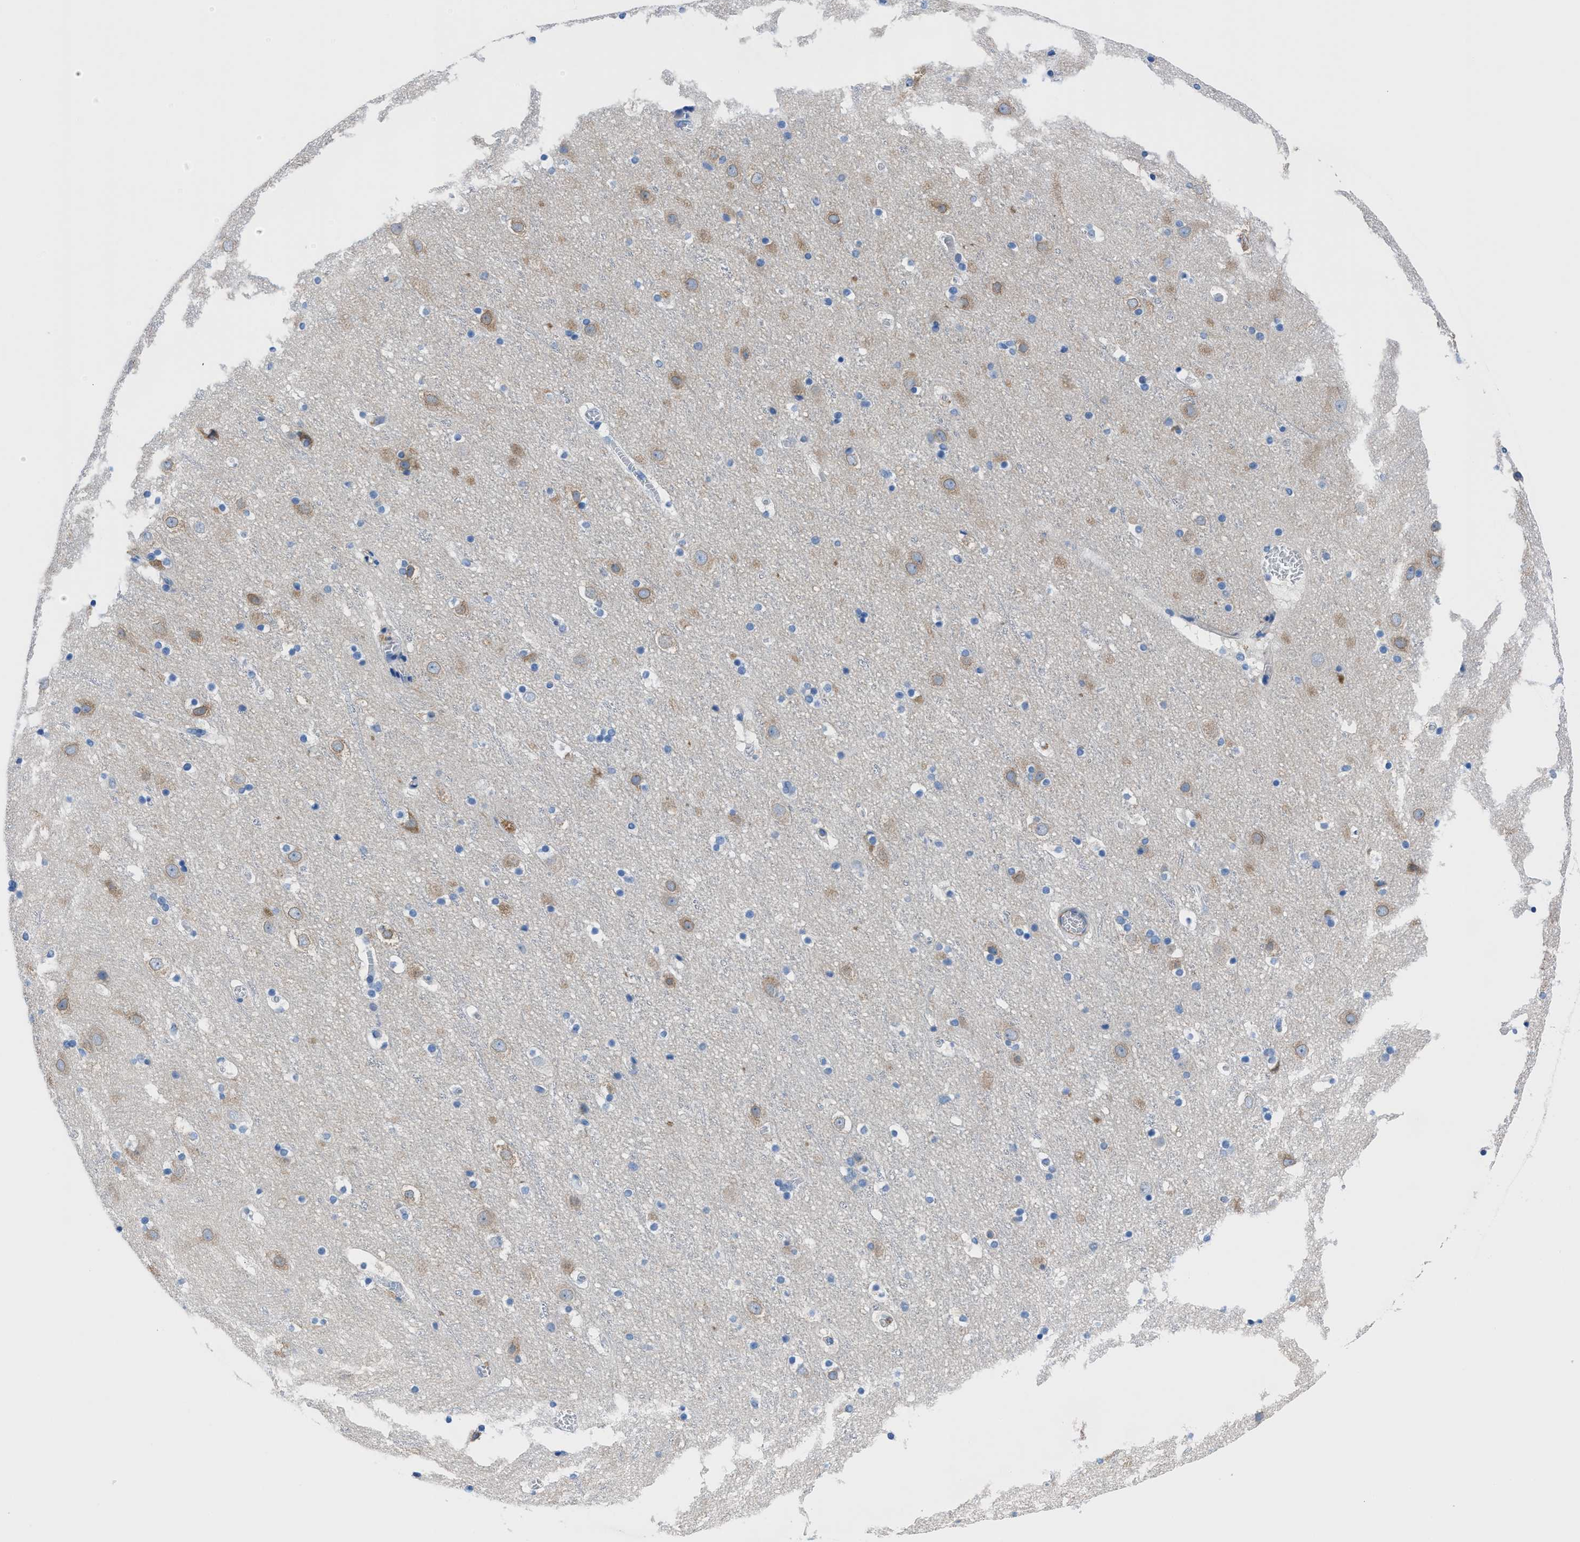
{"staining": {"intensity": "negative", "quantity": "none", "location": "none"}, "tissue": "cerebral cortex", "cell_type": "Endothelial cells", "image_type": "normal", "snomed": [{"axis": "morphology", "description": "Normal tissue, NOS"}, {"axis": "topography", "description": "Cerebral cortex"}], "caption": "Immunohistochemical staining of benign cerebral cortex displays no significant positivity in endothelial cells. (DAB IHC with hematoxylin counter stain).", "gene": "ITPR1", "patient": {"sex": "male", "age": 45}}